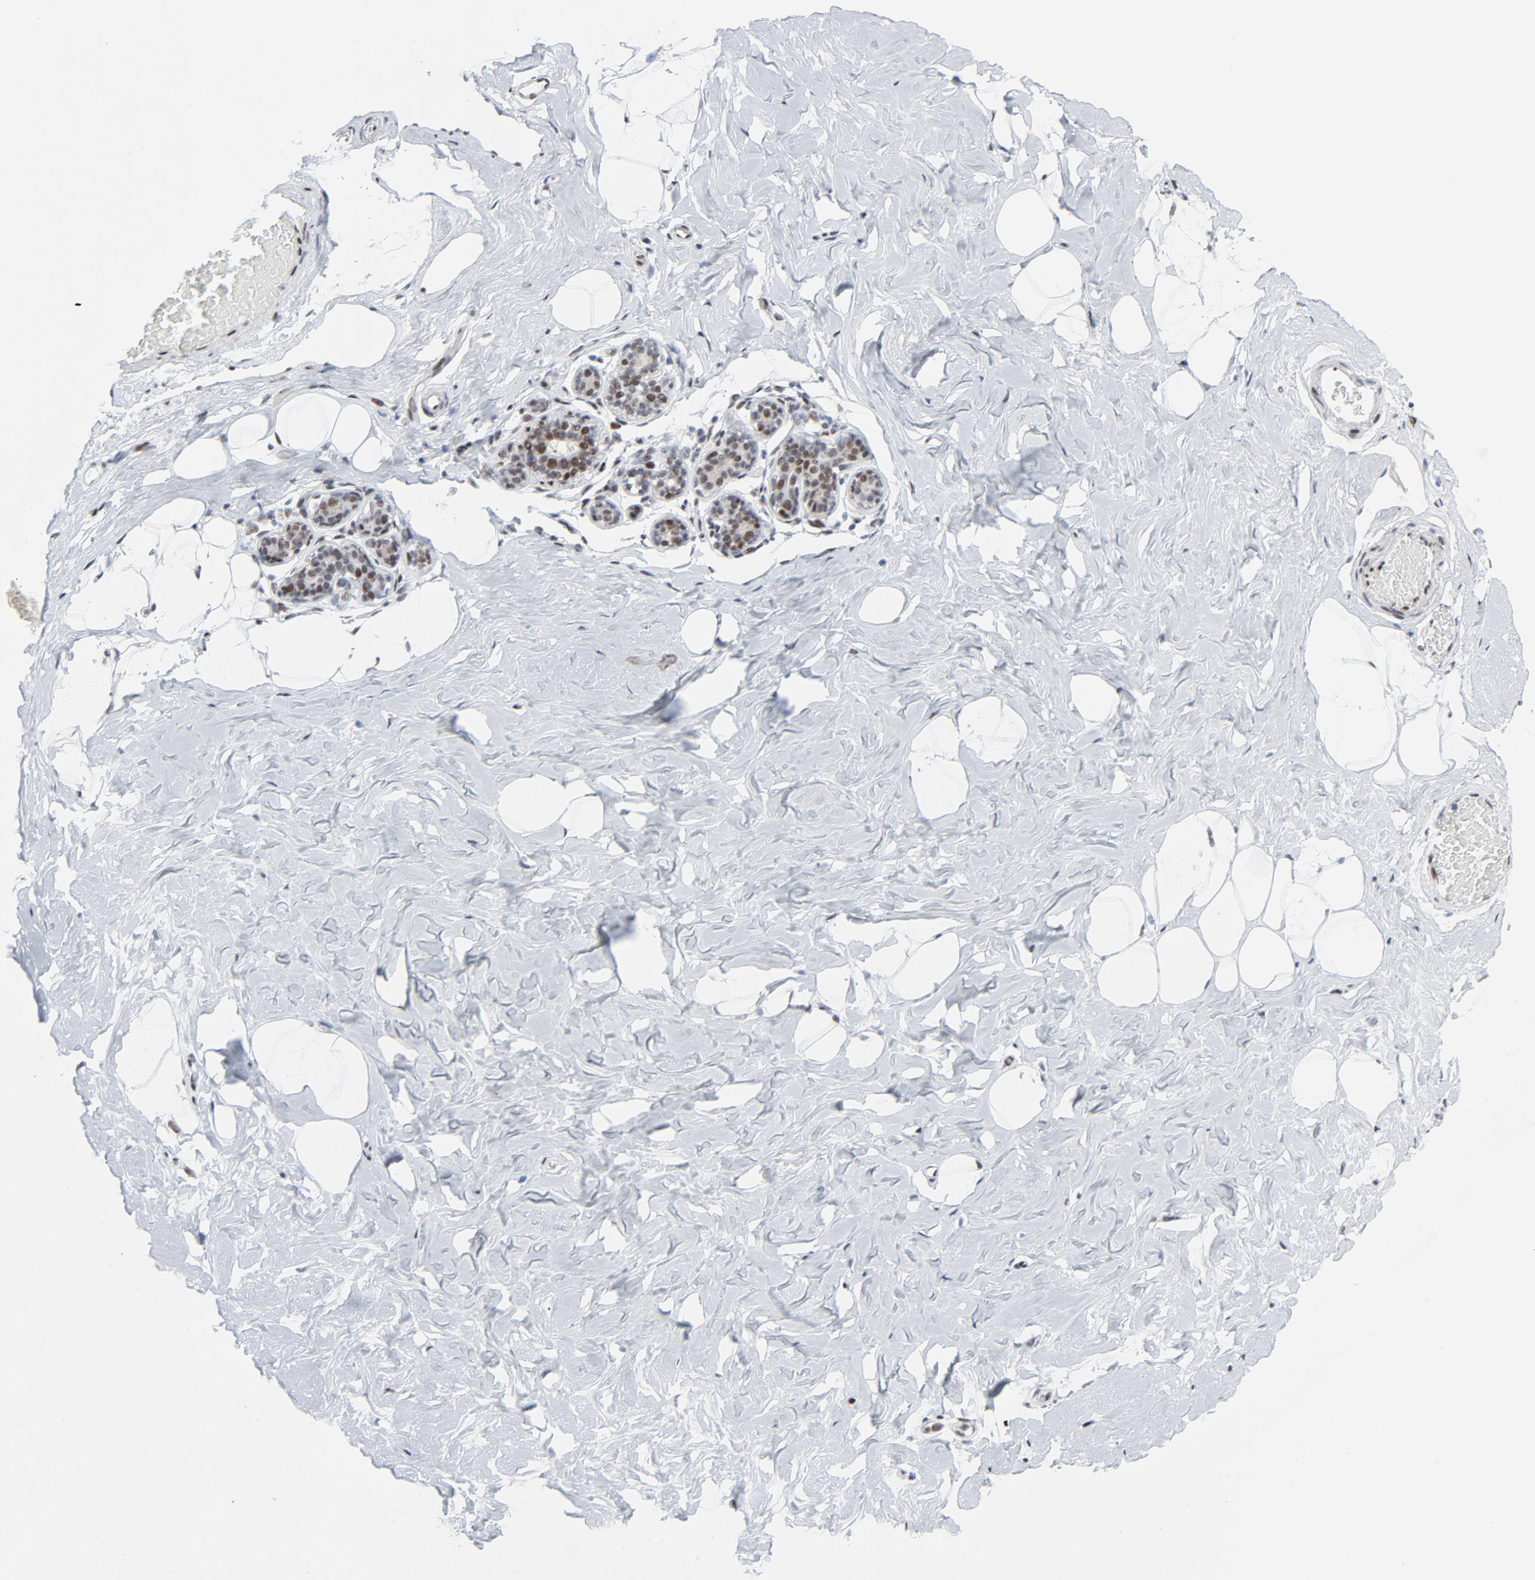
{"staining": {"intensity": "negative", "quantity": "none", "location": "none"}, "tissue": "breast", "cell_type": "Adipocytes", "image_type": "normal", "snomed": [{"axis": "morphology", "description": "Normal tissue, NOS"}, {"axis": "topography", "description": "Breast"}, {"axis": "topography", "description": "Soft tissue"}], "caption": "This is an immunohistochemistry (IHC) photomicrograph of benign breast. There is no staining in adipocytes.", "gene": "HSF1", "patient": {"sex": "female", "age": 75}}